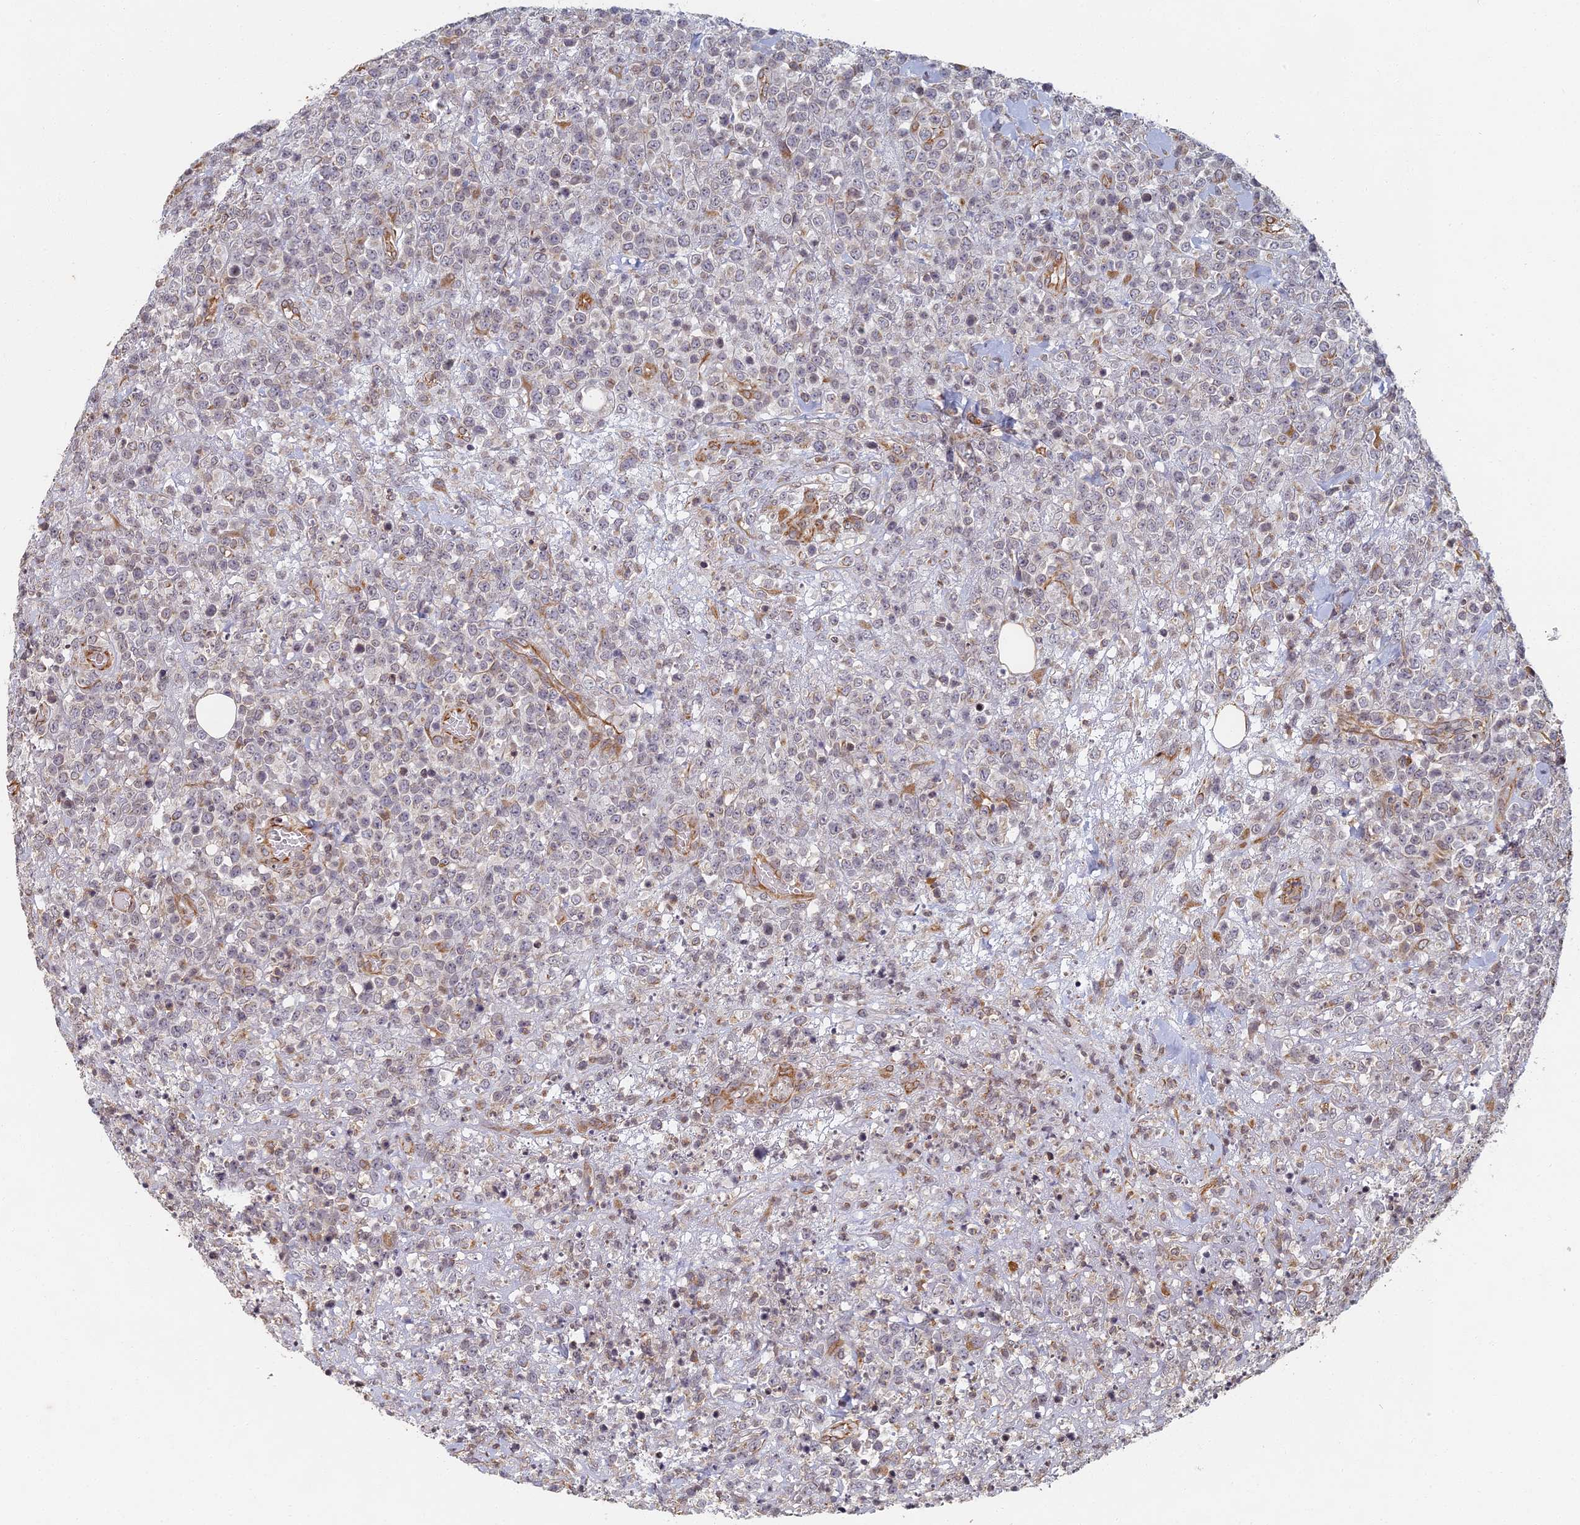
{"staining": {"intensity": "negative", "quantity": "none", "location": "none"}, "tissue": "lymphoma", "cell_type": "Tumor cells", "image_type": "cancer", "snomed": [{"axis": "morphology", "description": "Malignant lymphoma, non-Hodgkin's type, High grade"}, {"axis": "topography", "description": "Colon"}], "caption": "IHC of human malignant lymphoma, non-Hodgkin's type (high-grade) reveals no positivity in tumor cells.", "gene": "ABCB10", "patient": {"sex": "female", "age": 53}}